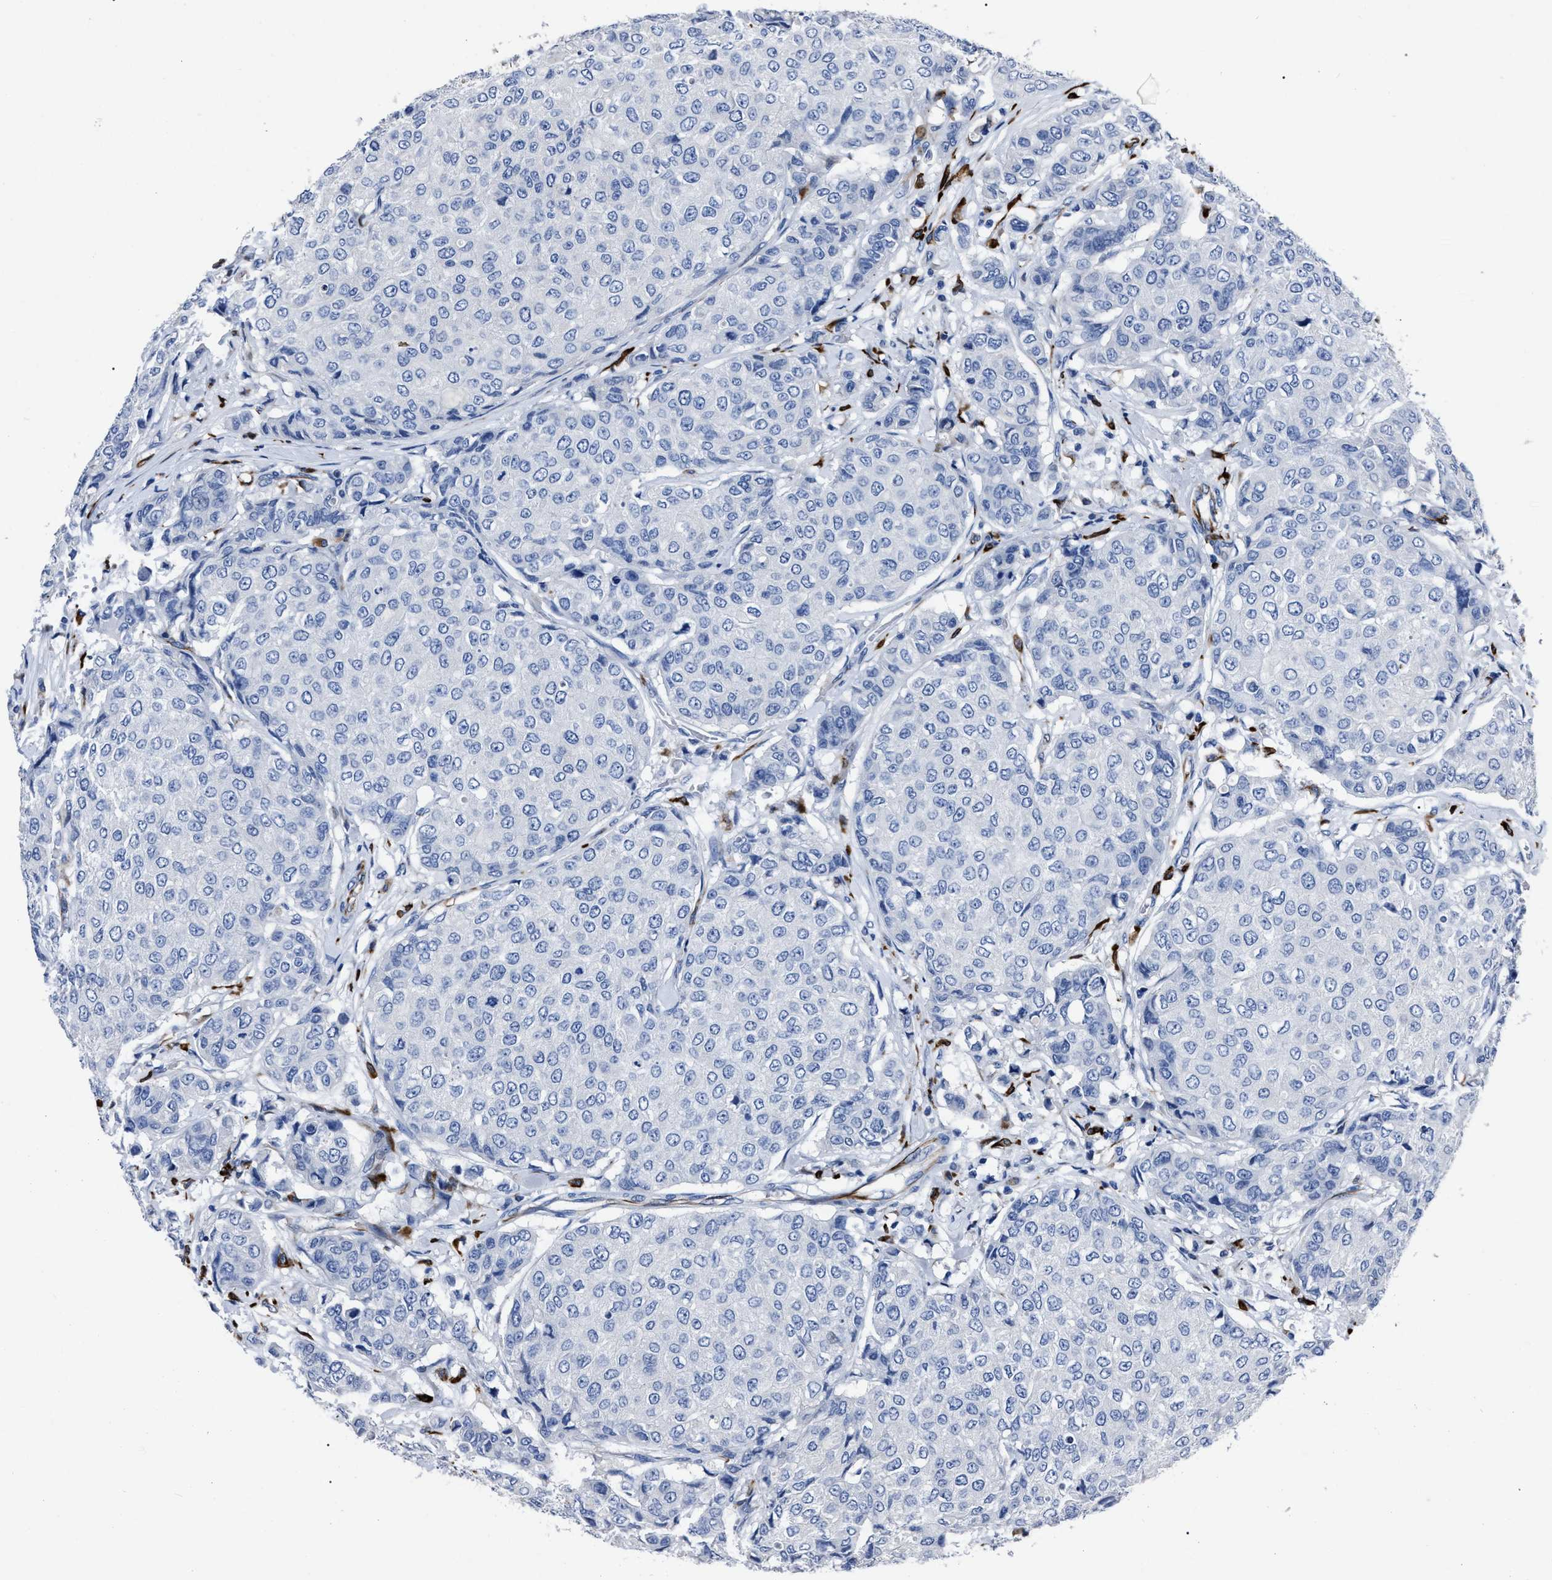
{"staining": {"intensity": "negative", "quantity": "none", "location": "none"}, "tissue": "breast cancer", "cell_type": "Tumor cells", "image_type": "cancer", "snomed": [{"axis": "morphology", "description": "Duct carcinoma"}, {"axis": "topography", "description": "Breast"}], "caption": "Invasive ductal carcinoma (breast) stained for a protein using immunohistochemistry (IHC) shows no staining tumor cells.", "gene": "OR10G3", "patient": {"sex": "female", "age": 27}}